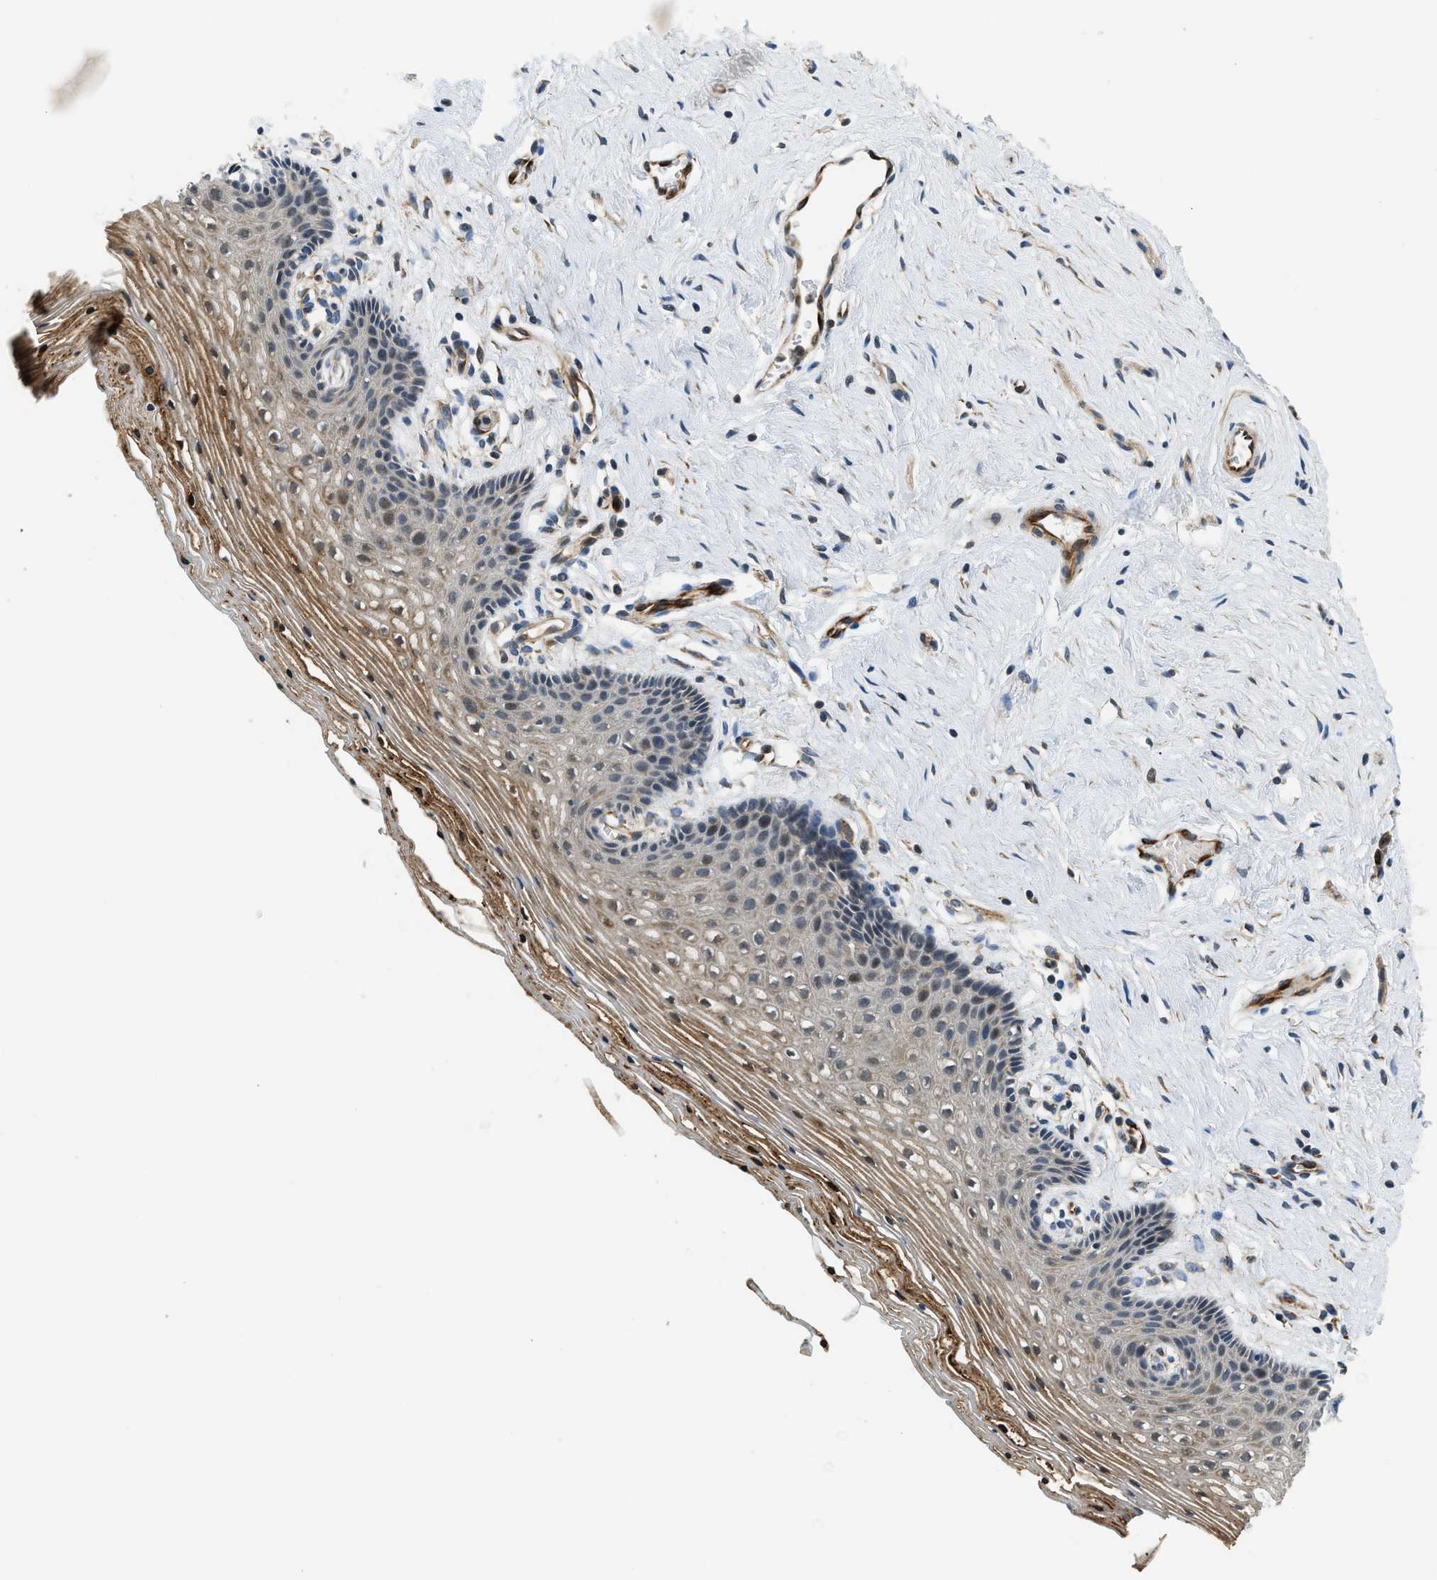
{"staining": {"intensity": "moderate", "quantity": ">75%", "location": "cytoplasmic/membranous"}, "tissue": "vagina", "cell_type": "Squamous epithelial cells", "image_type": "normal", "snomed": [{"axis": "morphology", "description": "Normal tissue, NOS"}, {"axis": "topography", "description": "Vagina"}], "caption": "An immunohistochemistry (IHC) image of unremarkable tissue is shown. Protein staining in brown labels moderate cytoplasmic/membranous positivity in vagina within squamous epithelial cells.", "gene": "ALOX12", "patient": {"sex": "female", "age": 32}}